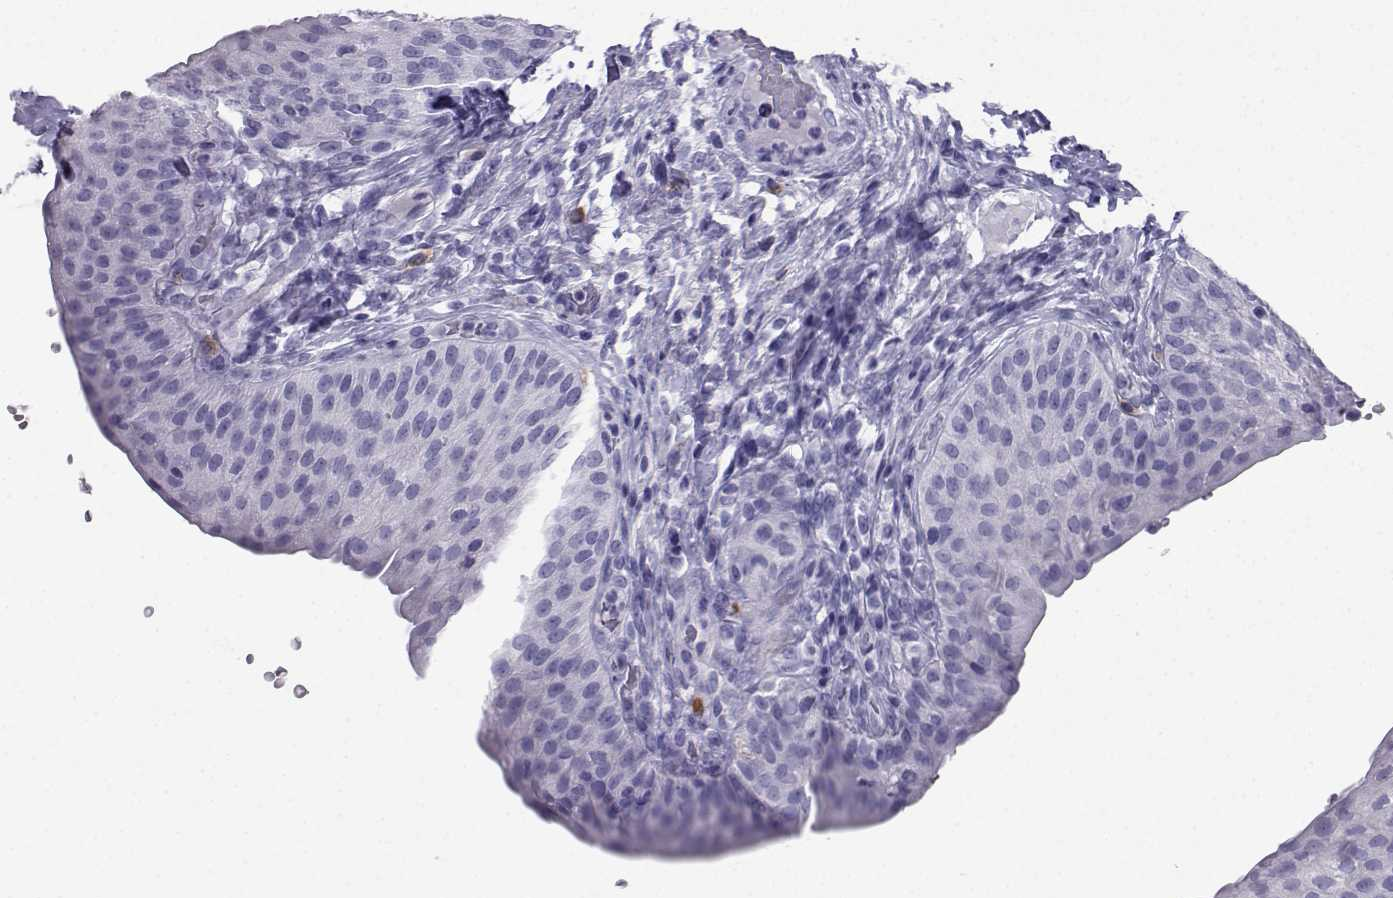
{"staining": {"intensity": "negative", "quantity": "none", "location": "none"}, "tissue": "urinary bladder", "cell_type": "Urothelial cells", "image_type": "normal", "snomed": [{"axis": "morphology", "description": "Normal tissue, NOS"}, {"axis": "topography", "description": "Urinary bladder"}], "caption": "IHC image of unremarkable urinary bladder: urinary bladder stained with DAB (3,3'-diaminobenzidine) reveals no significant protein positivity in urothelial cells. (DAB immunohistochemistry (IHC) visualized using brightfield microscopy, high magnification).", "gene": "SLC18A2", "patient": {"sex": "male", "age": 66}}